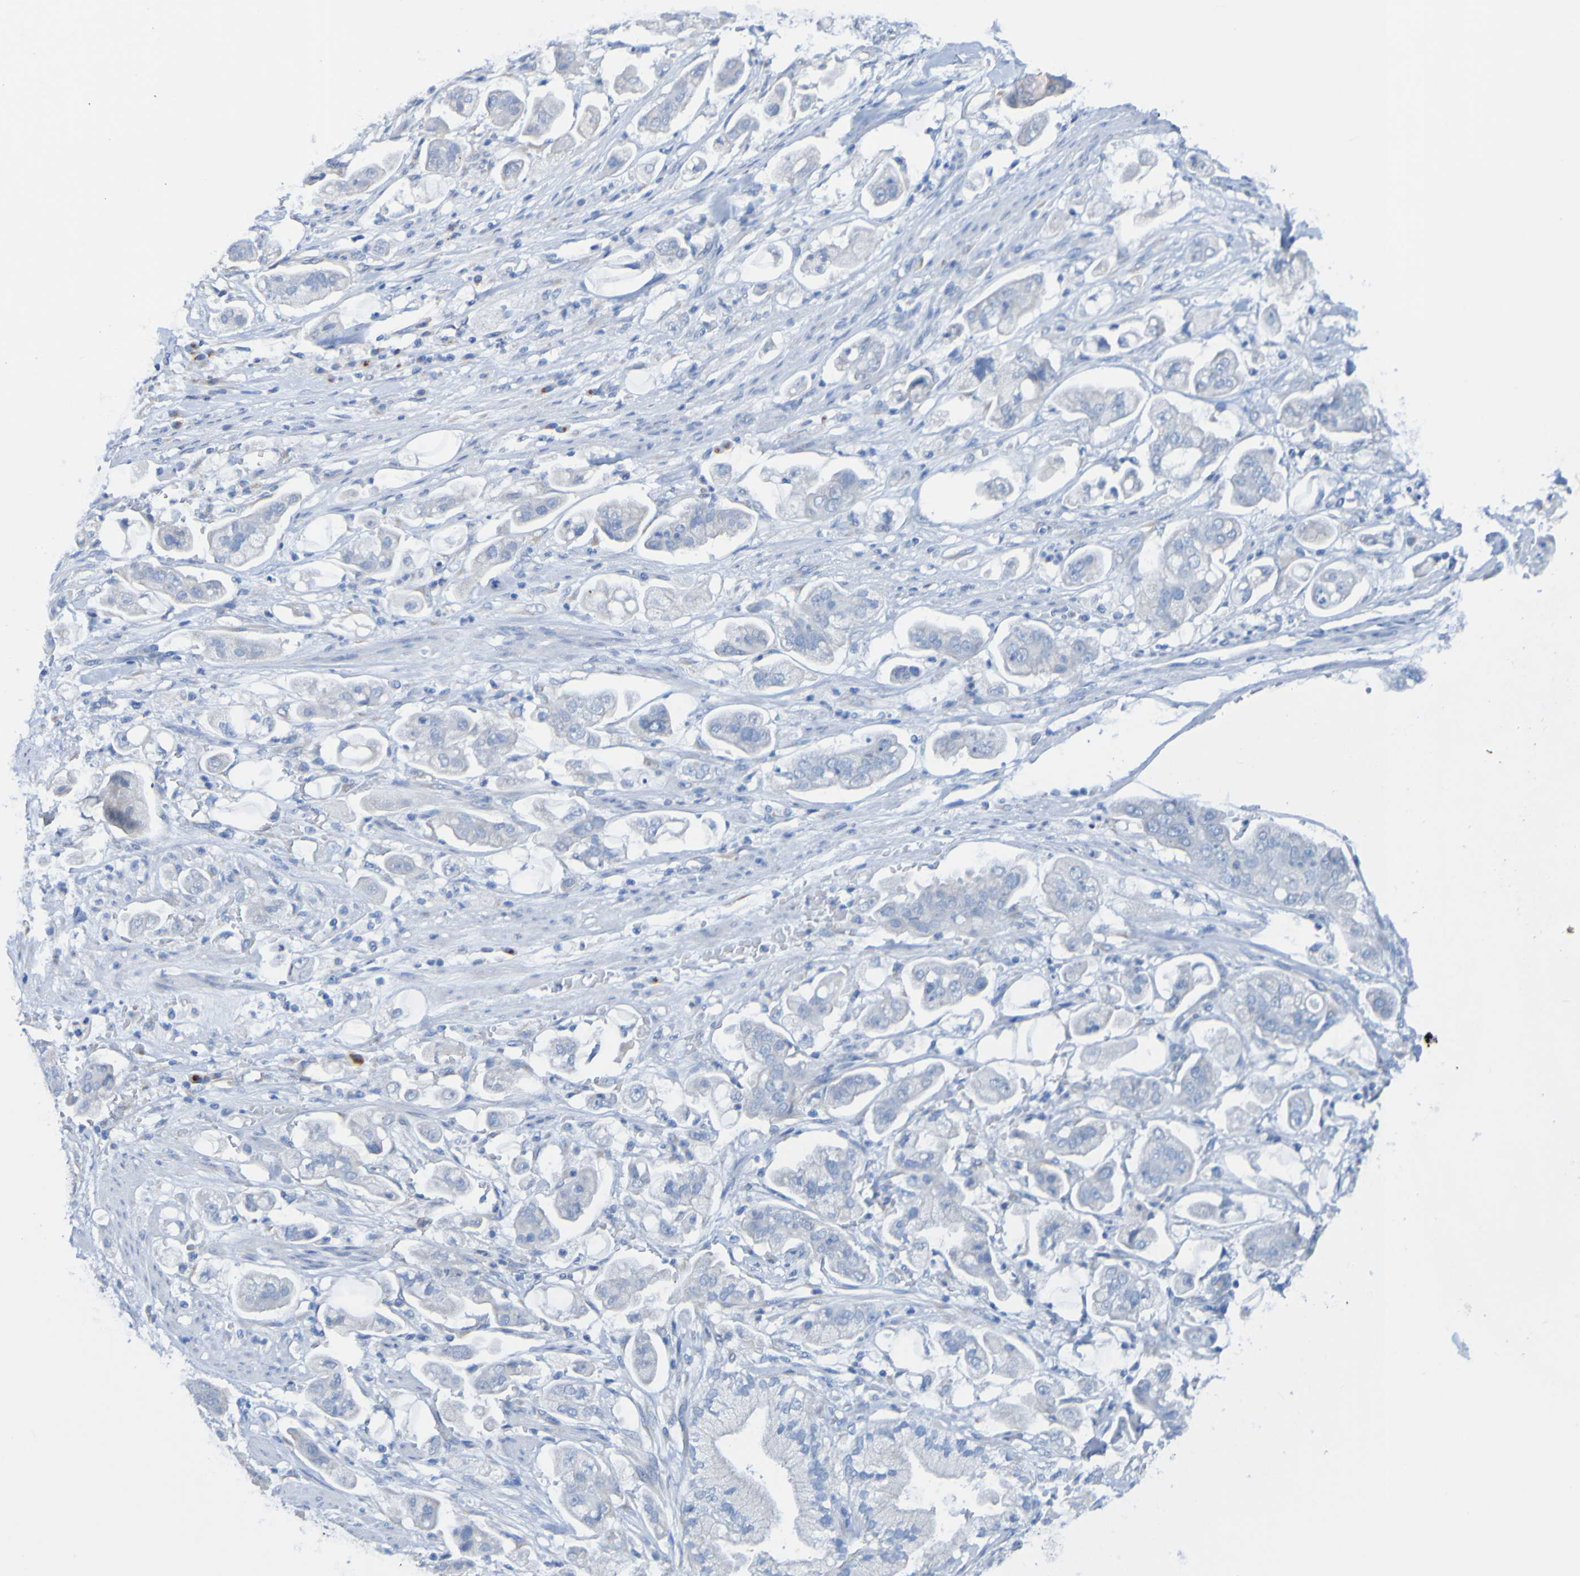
{"staining": {"intensity": "negative", "quantity": "none", "location": "none"}, "tissue": "stomach cancer", "cell_type": "Tumor cells", "image_type": "cancer", "snomed": [{"axis": "morphology", "description": "Adenocarcinoma, NOS"}, {"axis": "topography", "description": "Stomach"}], "caption": "This is a photomicrograph of immunohistochemistry staining of stomach cancer (adenocarcinoma), which shows no expression in tumor cells.", "gene": "ACMSD", "patient": {"sex": "male", "age": 62}}